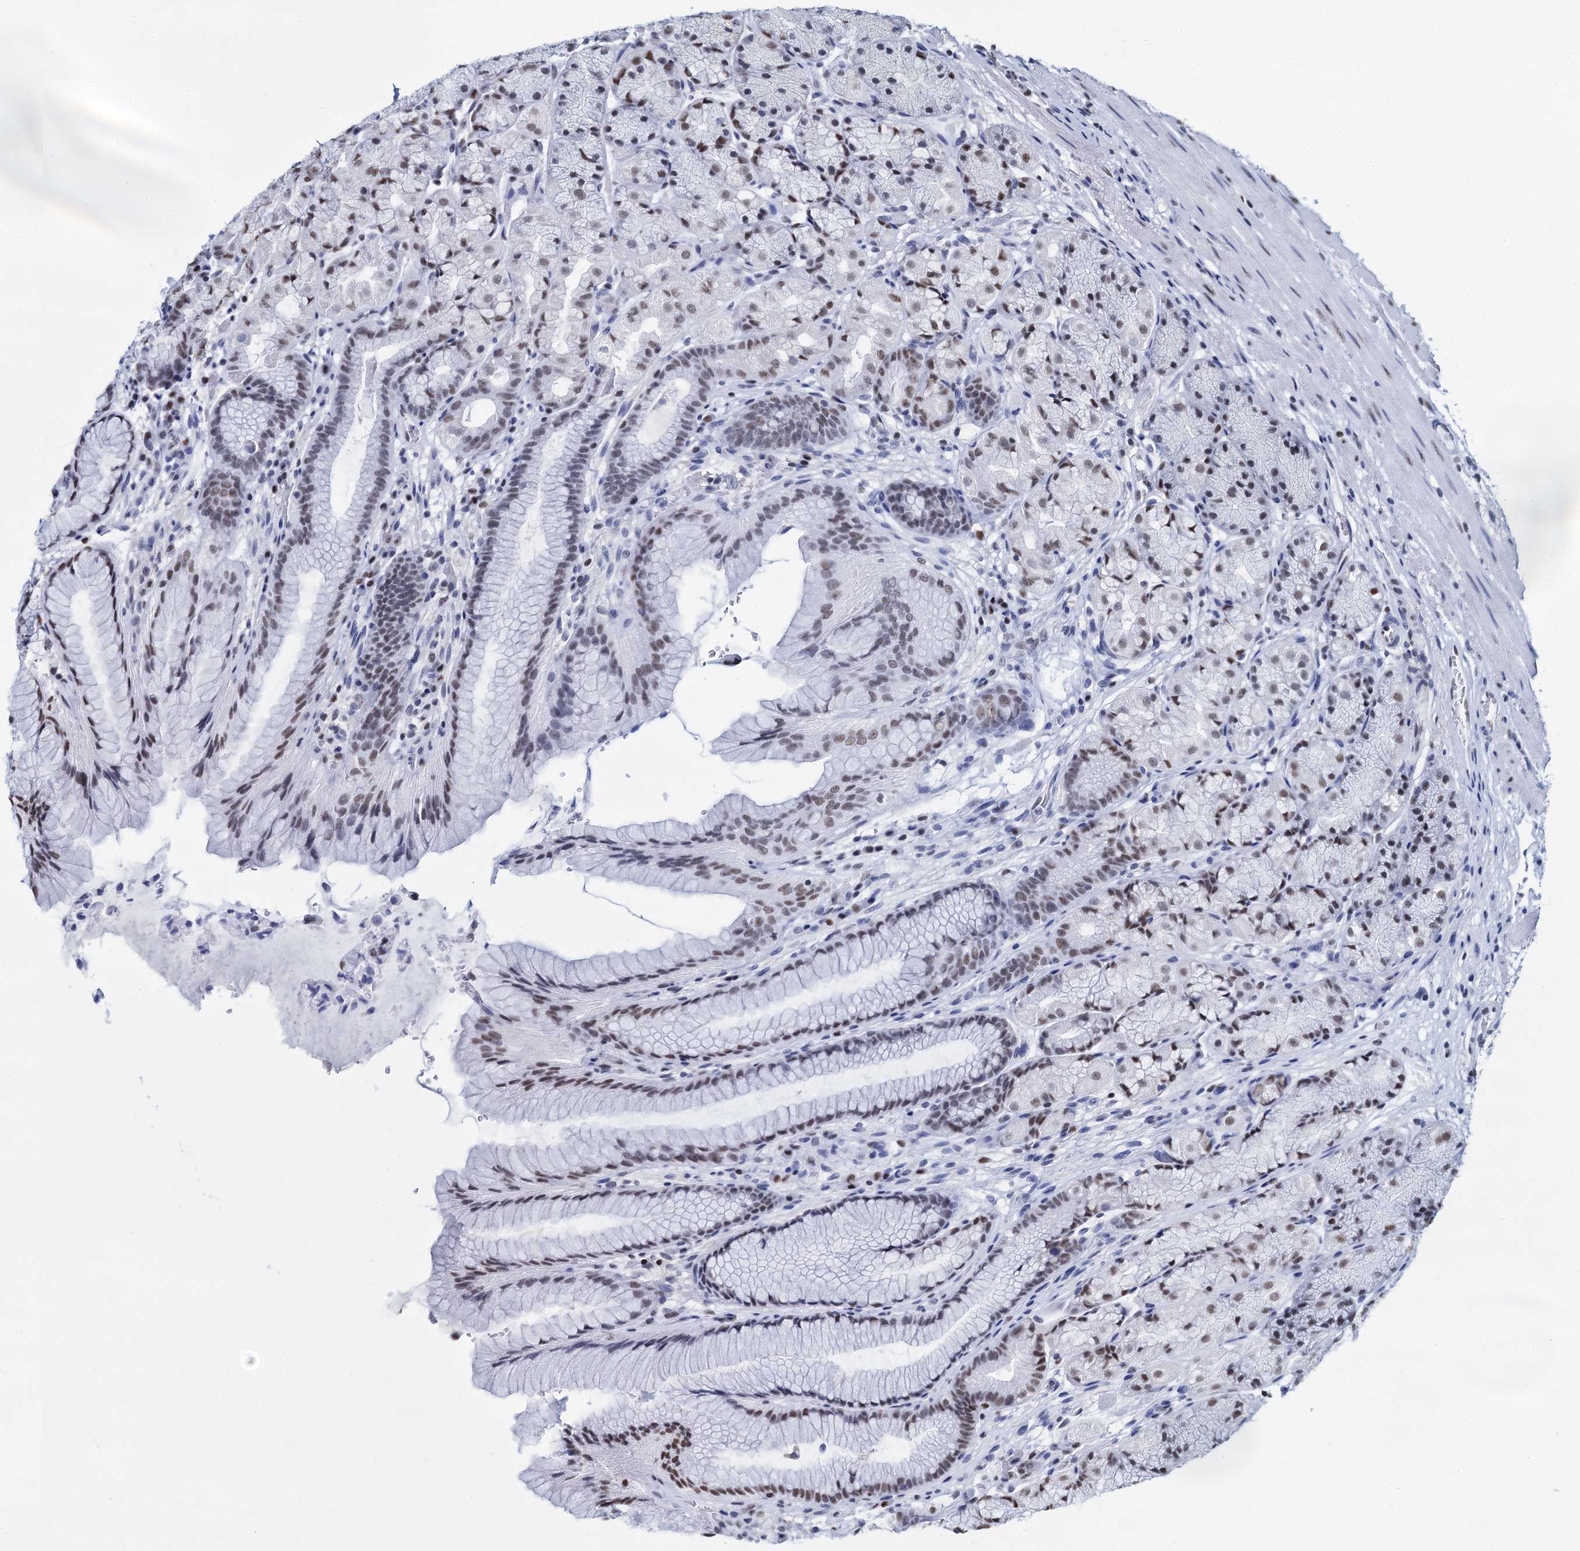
{"staining": {"intensity": "moderate", "quantity": "25%-75%", "location": "nuclear"}, "tissue": "stomach", "cell_type": "Glandular cells", "image_type": "normal", "snomed": [{"axis": "morphology", "description": "Normal tissue, NOS"}, {"axis": "topography", "description": "Stomach"}], "caption": "Protein expression by immunohistochemistry displays moderate nuclear expression in approximately 25%-75% of glandular cells in benign stomach.", "gene": "DCPS", "patient": {"sex": "male", "age": 63}}